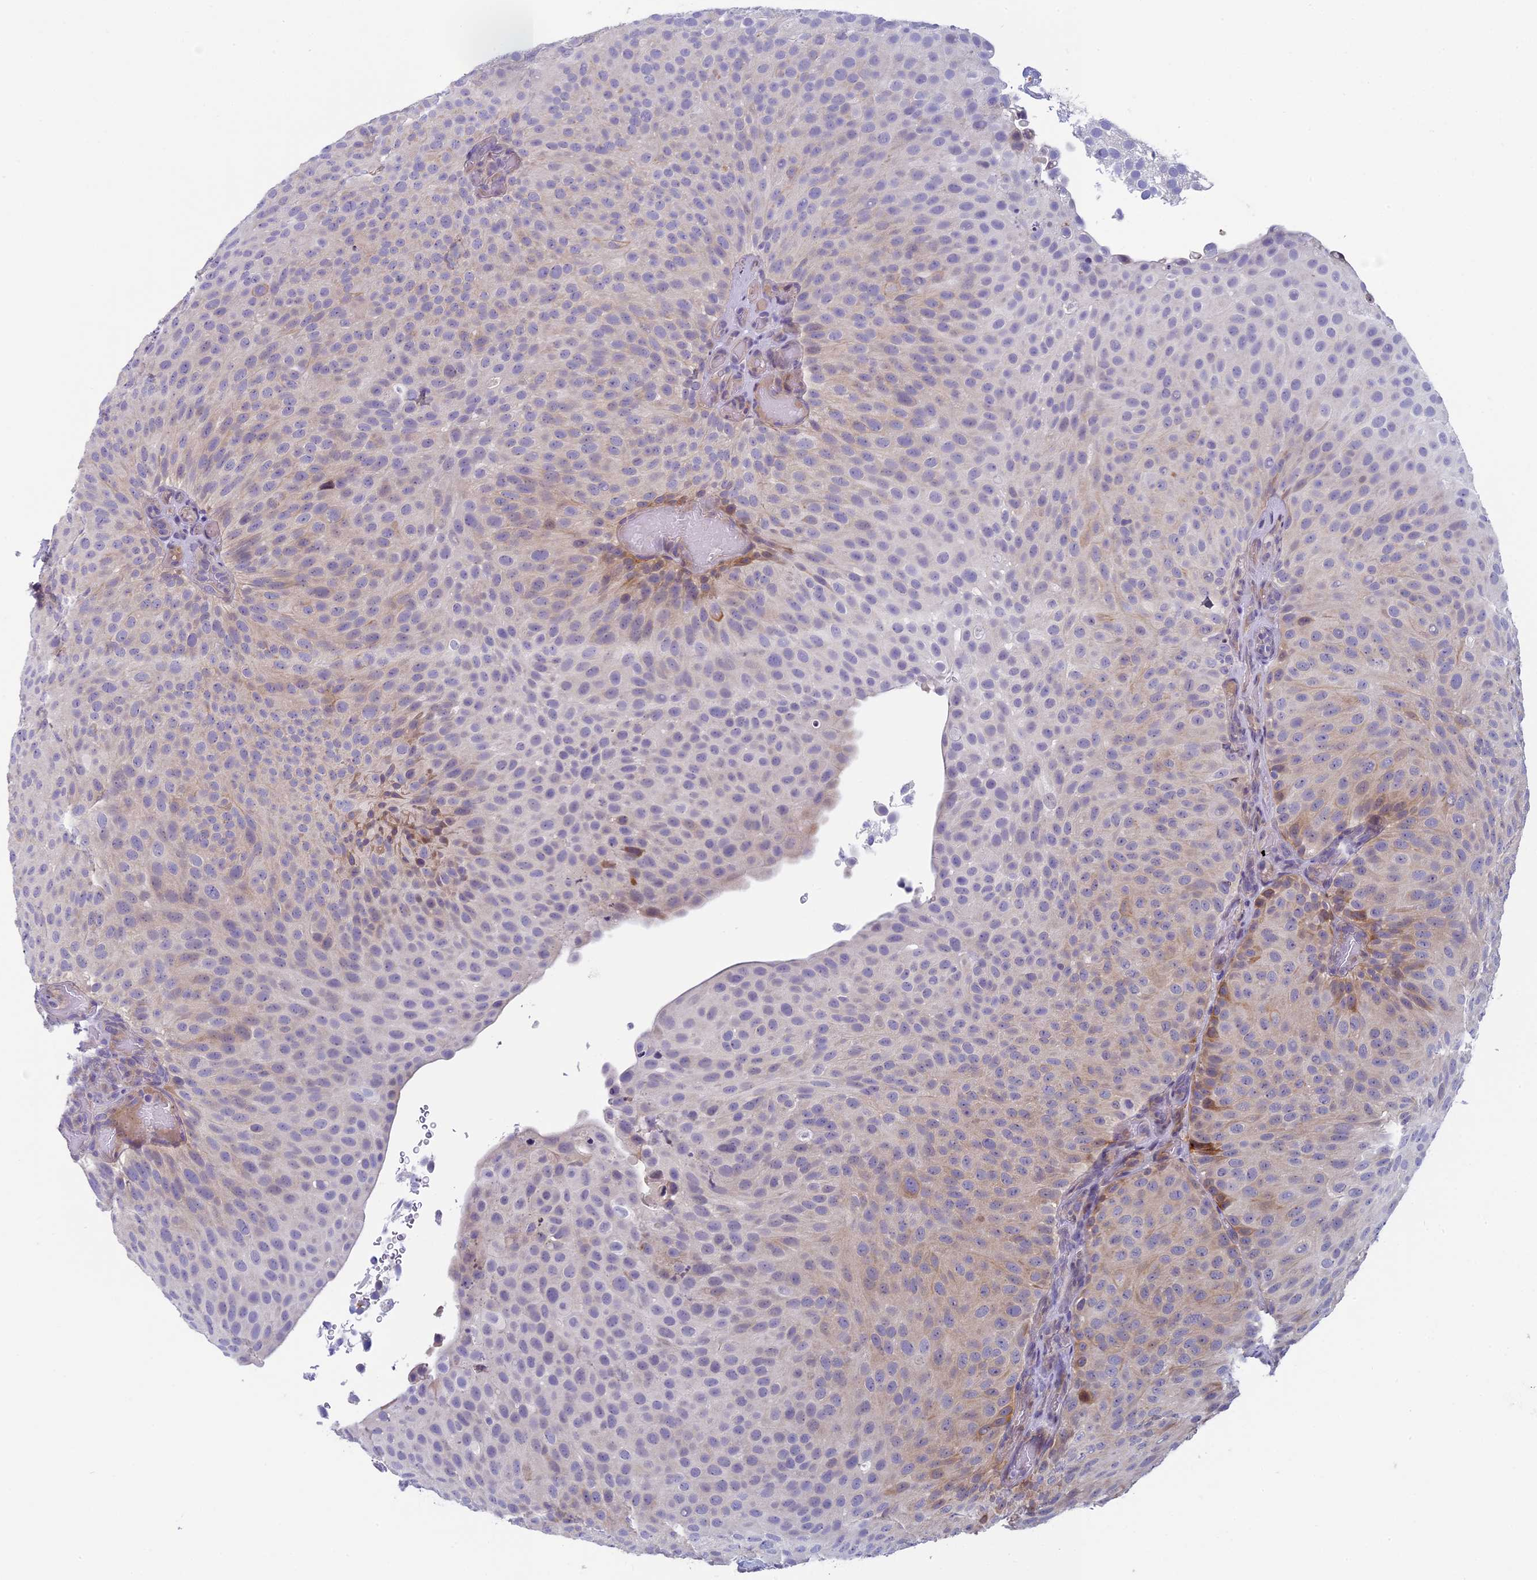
{"staining": {"intensity": "weak", "quantity": "<25%", "location": "cytoplasmic/membranous"}, "tissue": "urothelial cancer", "cell_type": "Tumor cells", "image_type": "cancer", "snomed": [{"axis": "morphology", "description": "Urothelial carcinoma, Low grade"}, {"axis": "topography", "description": "Urinary bladder"}], "caption": "High magnification brightfield microscopy of urothelial carcinoma (low-grade) stained with DAB (brown) and counterstained with hematoxylin (blue): tumor cells show no significant positivity.", "gene": "CNEP1R1", "patient": {"sex": "male", "age": 78}}